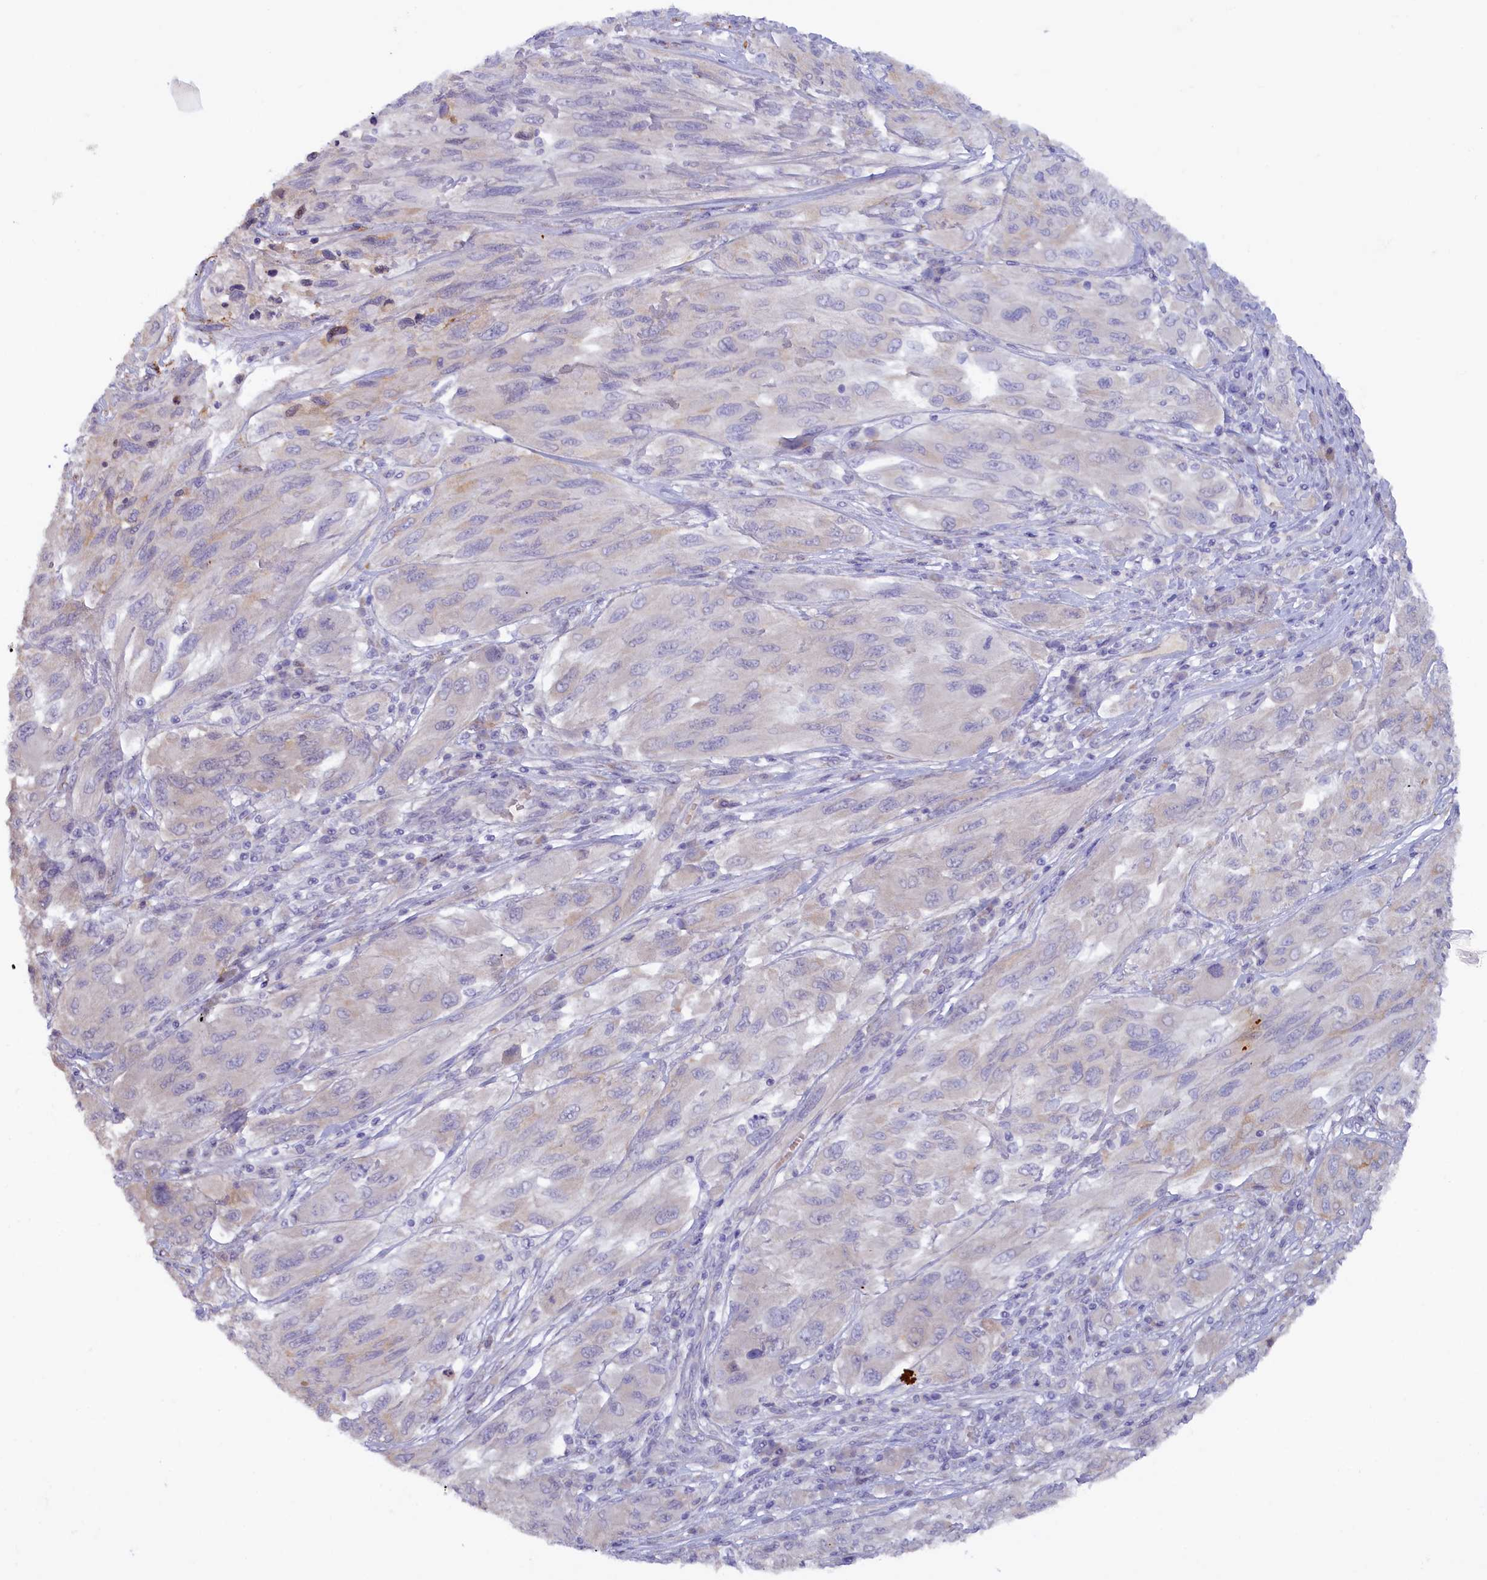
{"staining": {"intensity": "negative", "quantity": "none", "location": "none"}, "tissue": "melanoma", "cell_type": "Tumor cells", "image_type": "cancer", "snomed": [{"axis": "morphology", "description": "Malignant melanoma, NOS"}, {"axis": "topography", "description": "Skin"}], "caption": "Immunohistochemical staining of human malignant melanoma displays no significant expression in tumor cells.", "gene": "ZSWIM4", "patient": {"sex": "female", "age": 91}}